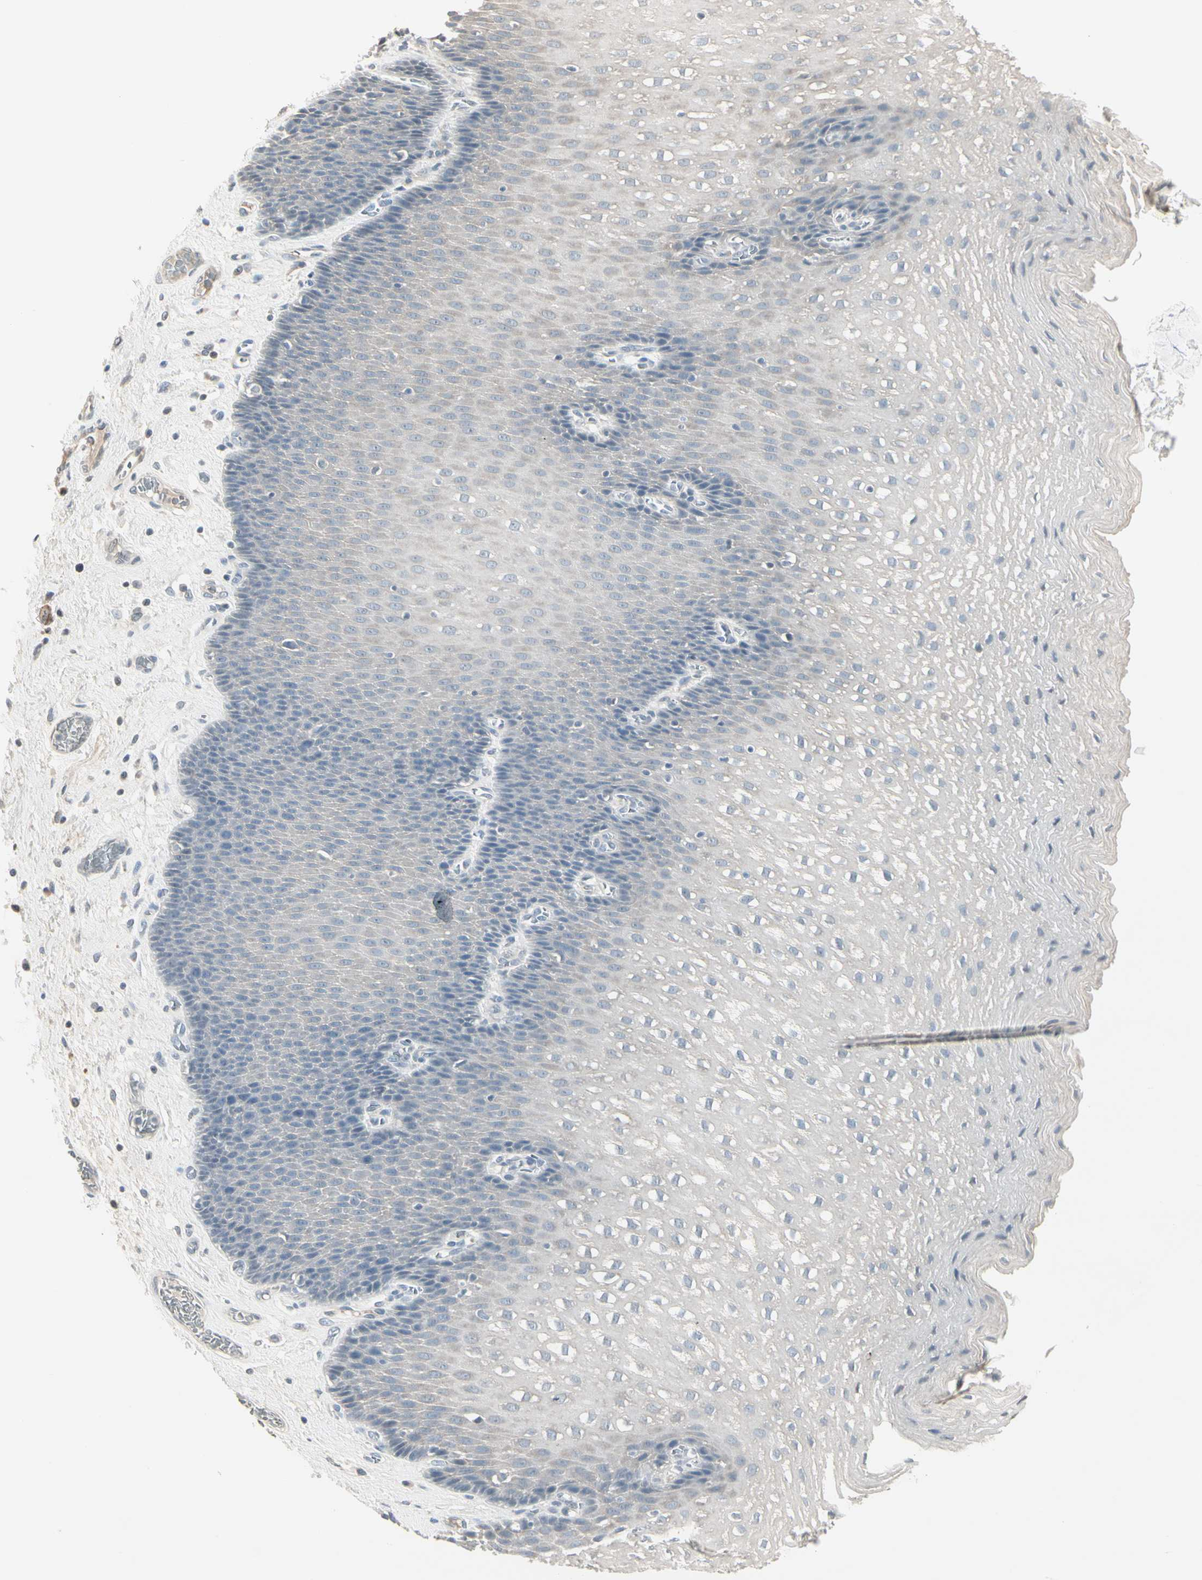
{"staining": {"intensity": "weak", "quantity": "<25%", "location": "cytoplasmic/membranous"}, "tissue": "esophagus", "cell_type": "Squamous epithelial cells", "image_type": "normal", "snomed": [{"axis": "morphology", "description": "Normal tissue, NOS"}, {"axis": "topography", "description": "Esophagus"}], "caption": "Image shows no significant protein staining in squamous epithelial cells of unremarkable esophagus. (DAB (3,3'-diaminobenzidine) immunohistochemistry (IHC) visualized using brightfield microscopy, high magnification).", "gene": "DMPK", "patient": {"sex": "male", "age": 48}}